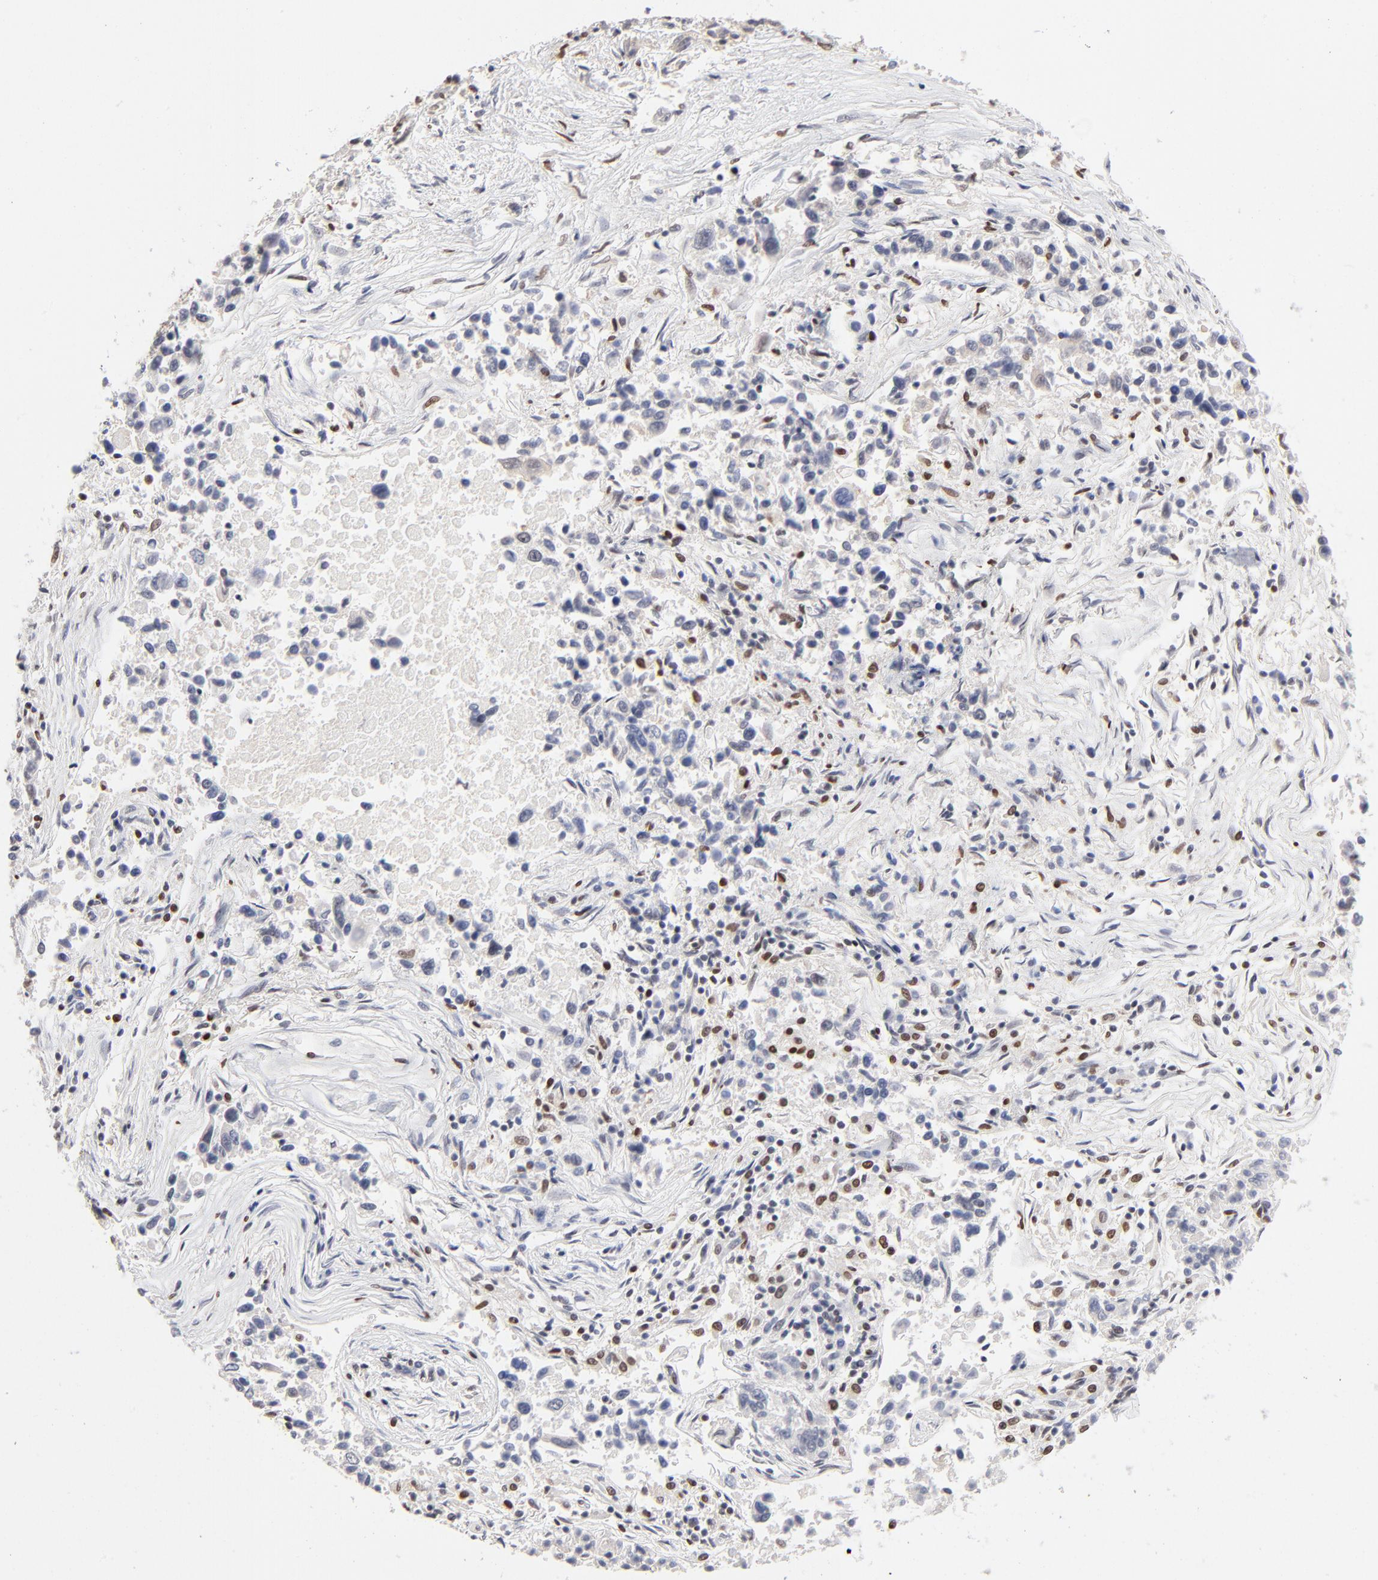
{"staining": {"intensity": "negative", "quantity": "none", "location": "none"}, "tissue": "lung cancer", "cell_type": "Tumor cells", "image_type": "cancer", "snomed": [{"axis": "morphology", "description": "Adenocarcinoma, NOS"}, {"axis": "topography", "description": "Lung"}], "caption": "A high-resolution histopathology image shows immunohistochemistry (IHC) staining of lung adenocarcinoma, which displays no significant positivity in tumor cells.", "gene": "MAX", "patient": {"sex": "male", "age": 84}}